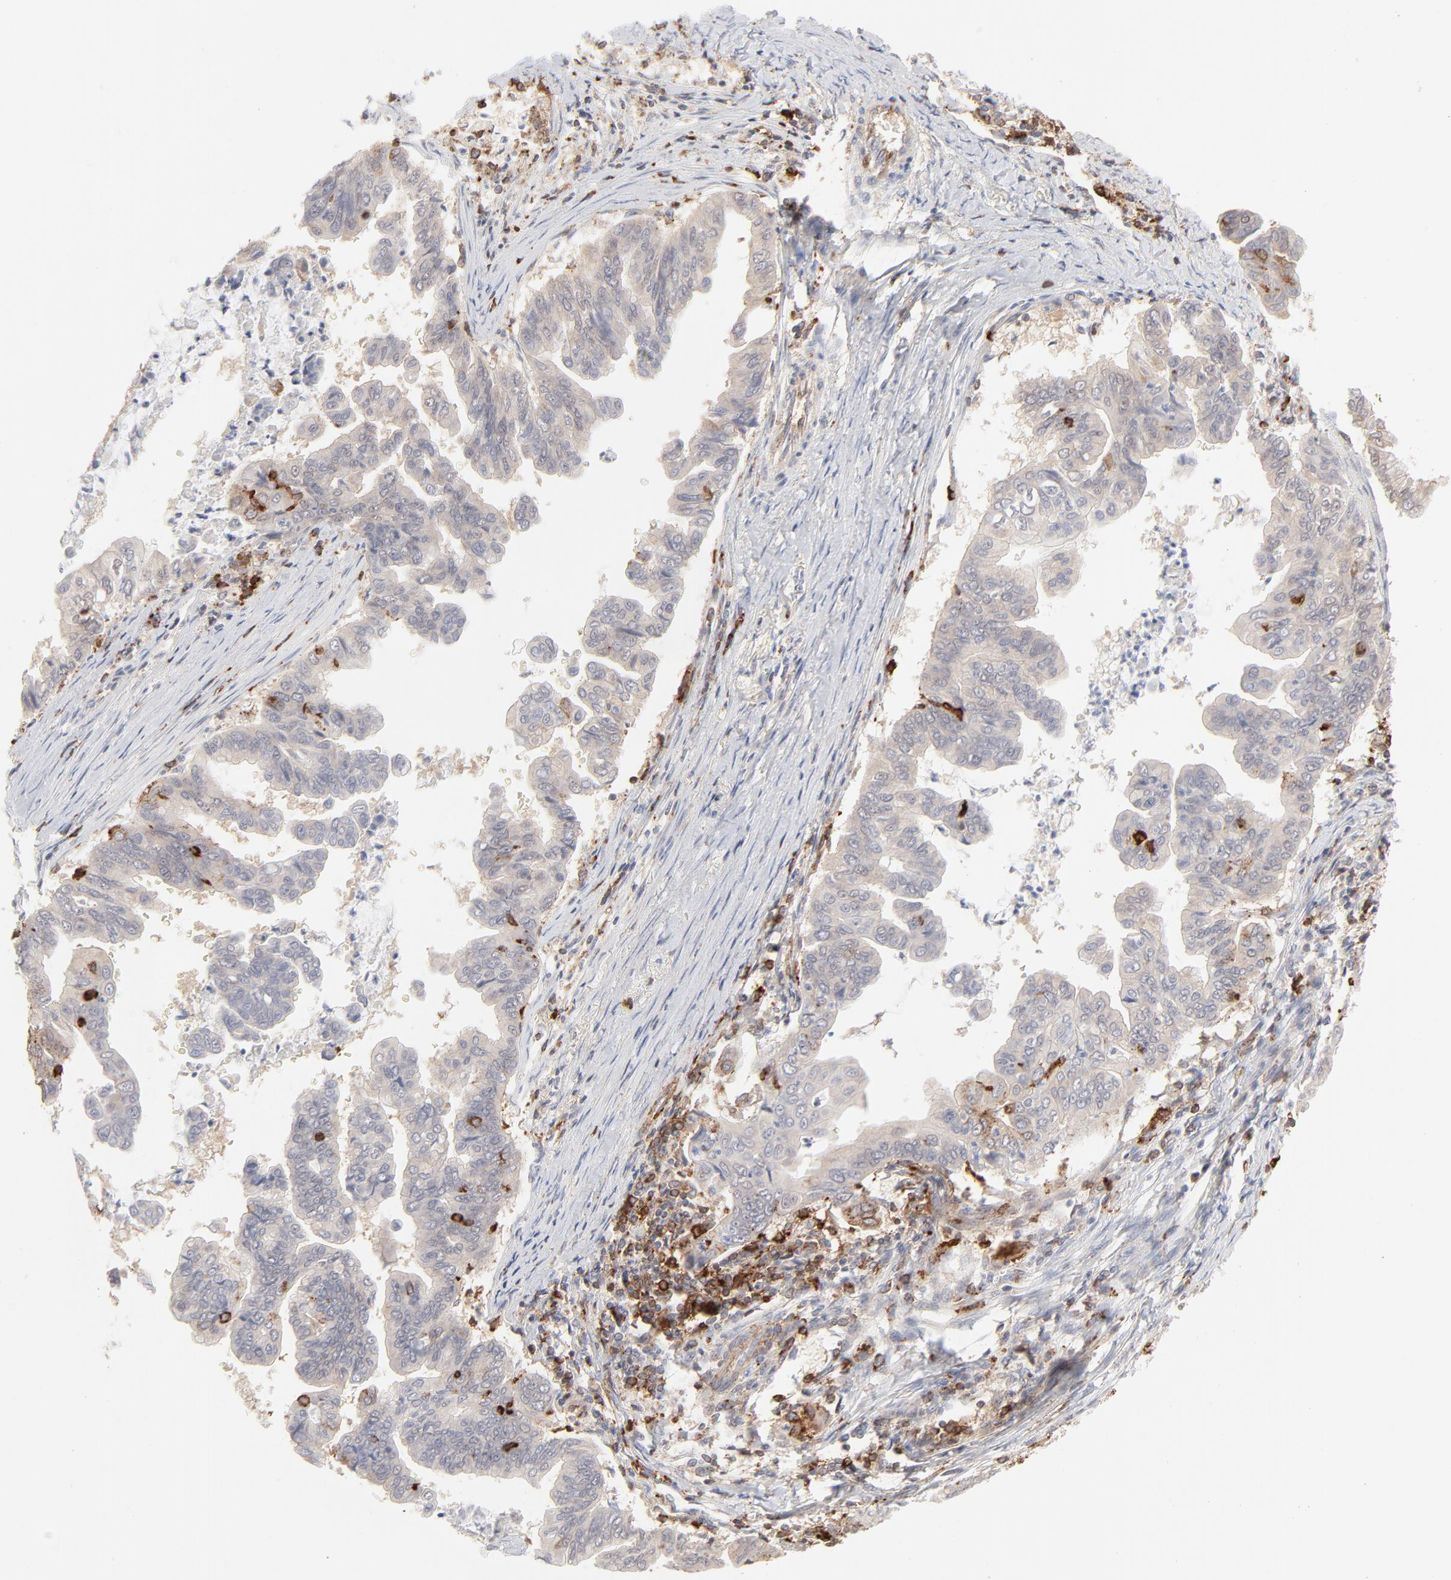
{"staining": {"intensity": "moderate", "quantity": "<25%", "location": "cytoplasmic/membranous,nuclear"}, "tissue": "stomach cancer", "cell_type": "Tumor cells", "image_type": "cancer", "snomed": [{"axis": "morphology", "description": "Adenocarcinoma, NOS"}, {"axis": "topography", "description": "Stomach, upper"}], "caption": "DAB immunohistochemical staining of stomach cancer (adenocarcinoma) reveals moderate cytoplasmic/membranous and nuclear protein expression in approximately <25% of tumor cells. (IHC, brightfield microscopy, high magnification).", "gene": "CDK6", "patient": {"sex": "male", "age": 80}}